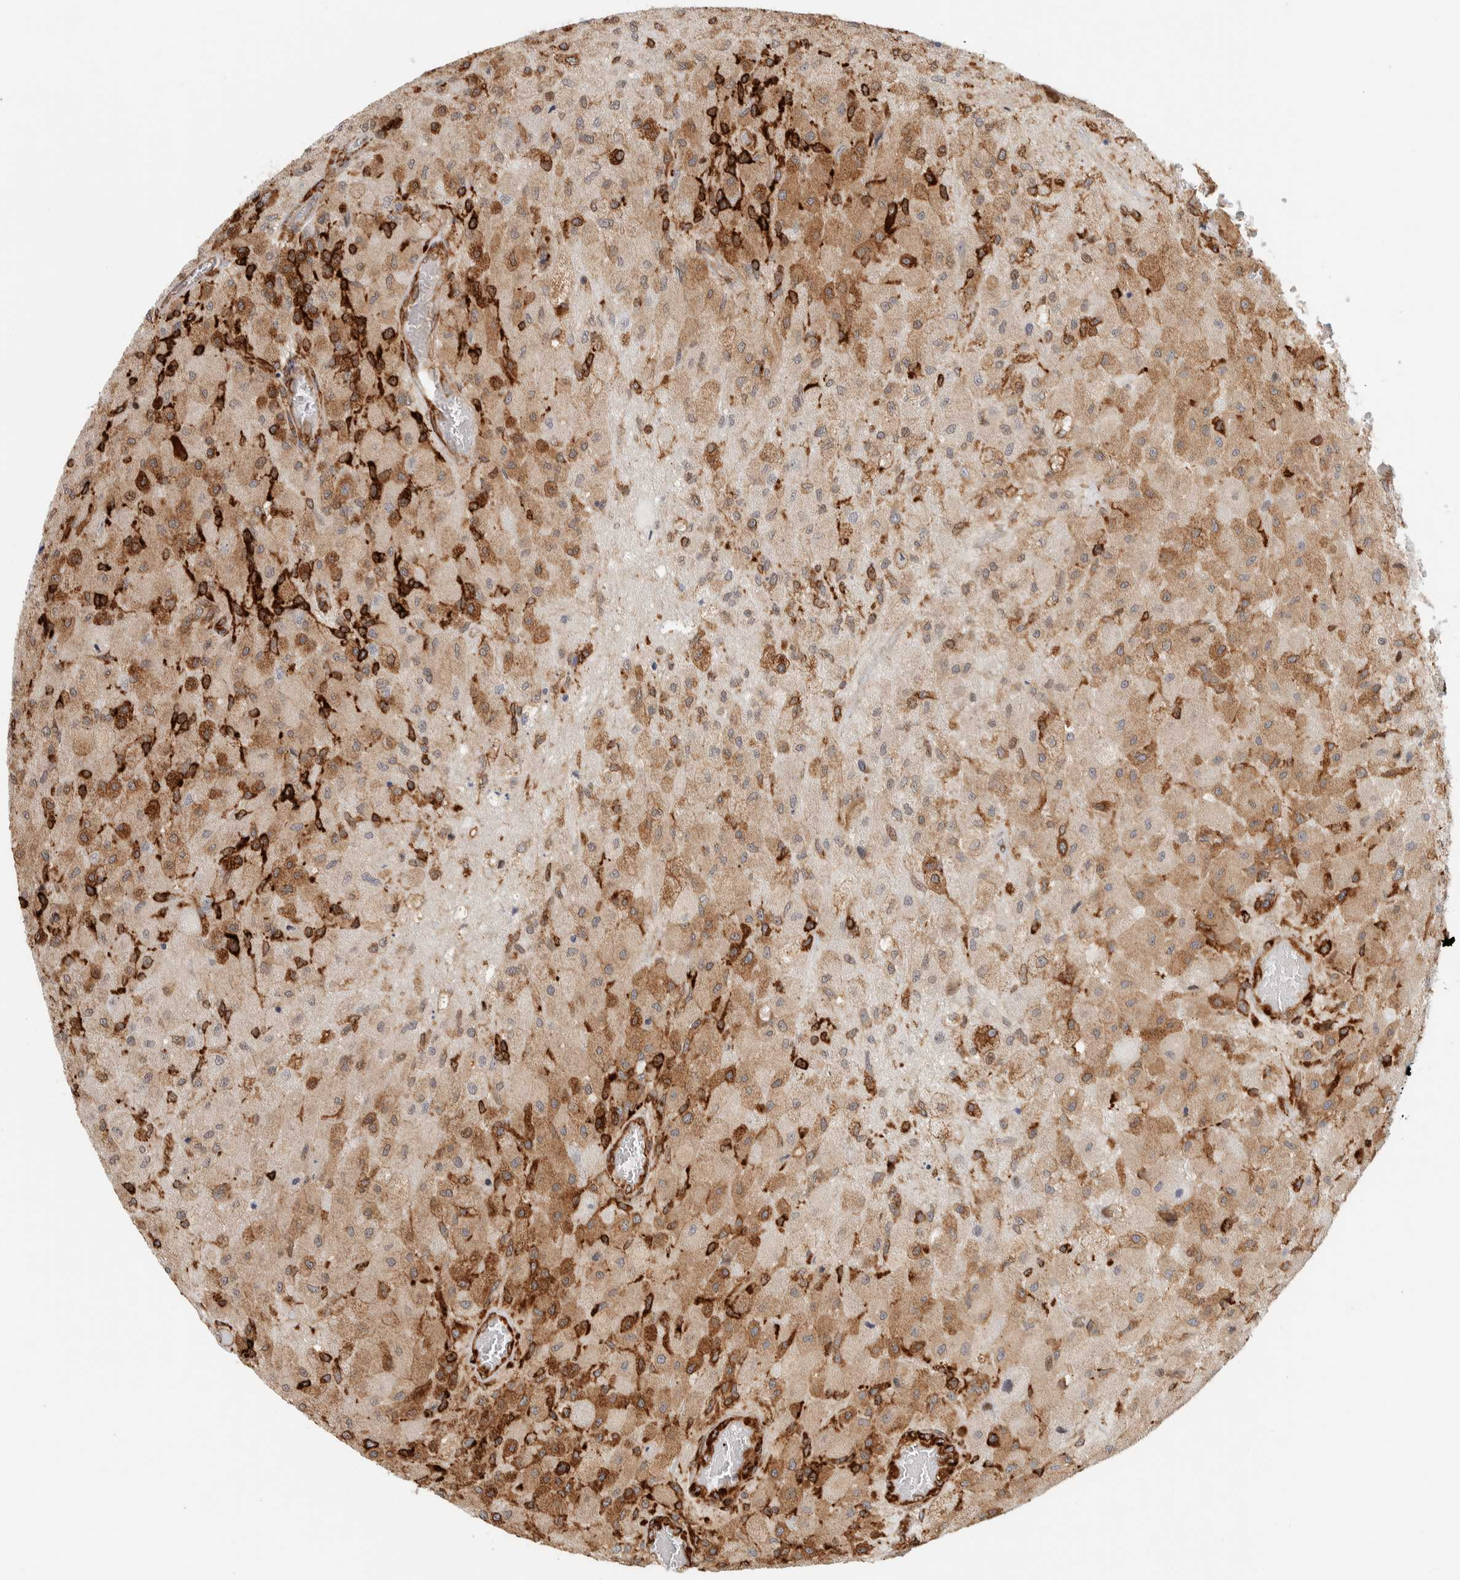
{"staining": {"intensity": "moderate", "quantity": ">75%", "location": "cytoplasmic/membranous"}, "tissue": "glioma", "cell_type": "Tumor cells", "image_type": "cancer", "snomed": [{"axis": "morphology", "description": "Normal tissue, NOS"}, {"axis": "morphology", "description": "Glioma, malignant, High grade"}, {"axis": "topography", "description": "Cerebral cortex"}], "caption": "This is an image of immunohistochemistry (IHC) staining of high-grade glioma (malignant), which shows moderate expression in the cytoplasmic/membranous of tumor cells.", "gene": "LLGL2", "patient": {"sex": "male", "age": 77}}